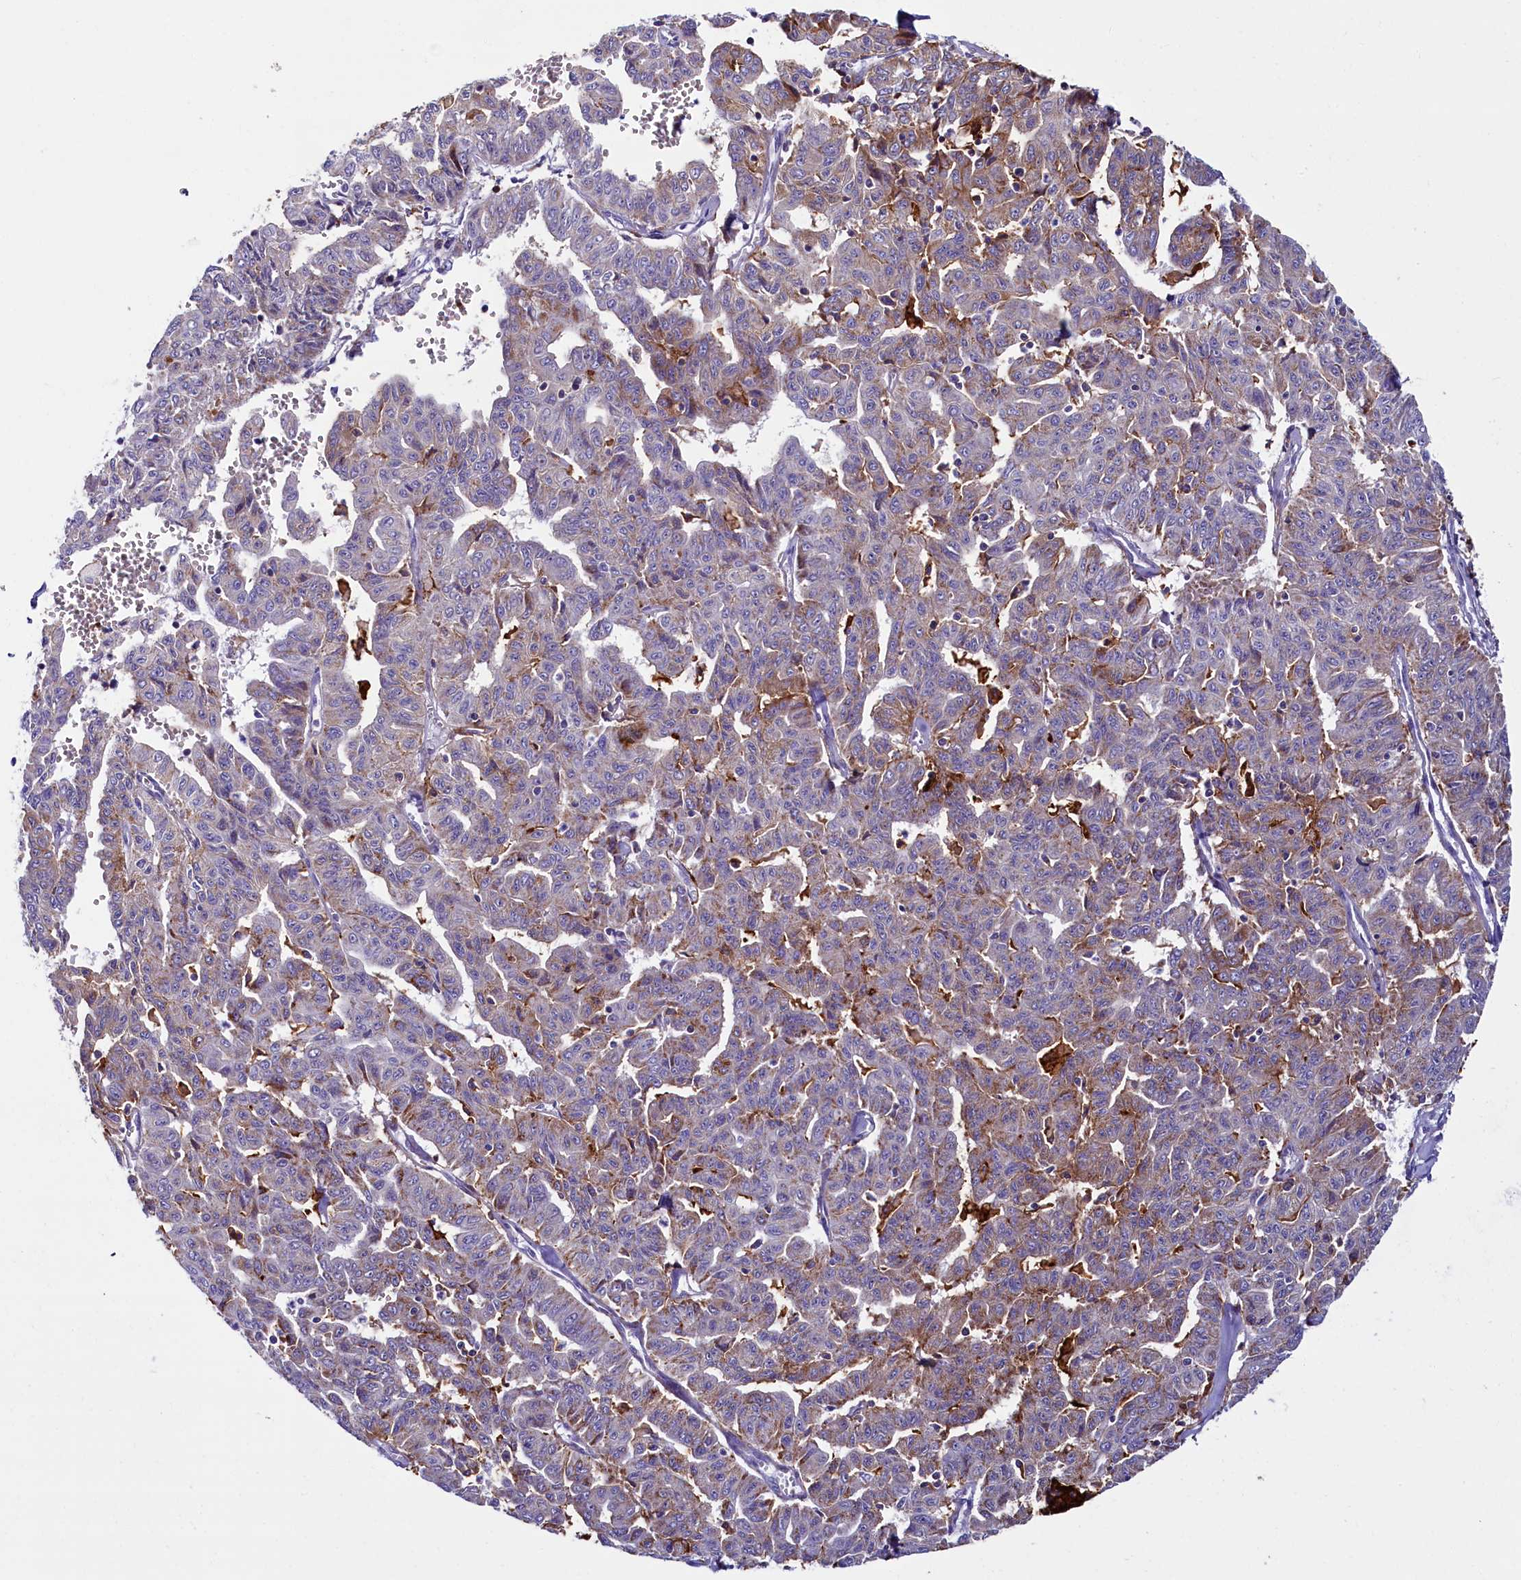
{"staining": {"intensity": "weak", "quantity": "<25%", "location": "cytoplasmic/membranous"}, "tissue": "liver cancer", "cell_type": "Tumor cells", "image_type": "cancer", "snomed": [{"axis": "morphology", "description": "Cholangiocarcinoma"}, {"axis": "topography", "description": "Liver"}], "caption": "IHC of liver cancer (cholangiocarcinoma) displays no positivity in tumor cells. (DAB immunohistochemistry (IHC) visualized using brightfield microscopy, high magnification).", "gene": "IL20RA", "patient": {"sex": "female", "age": 77}}